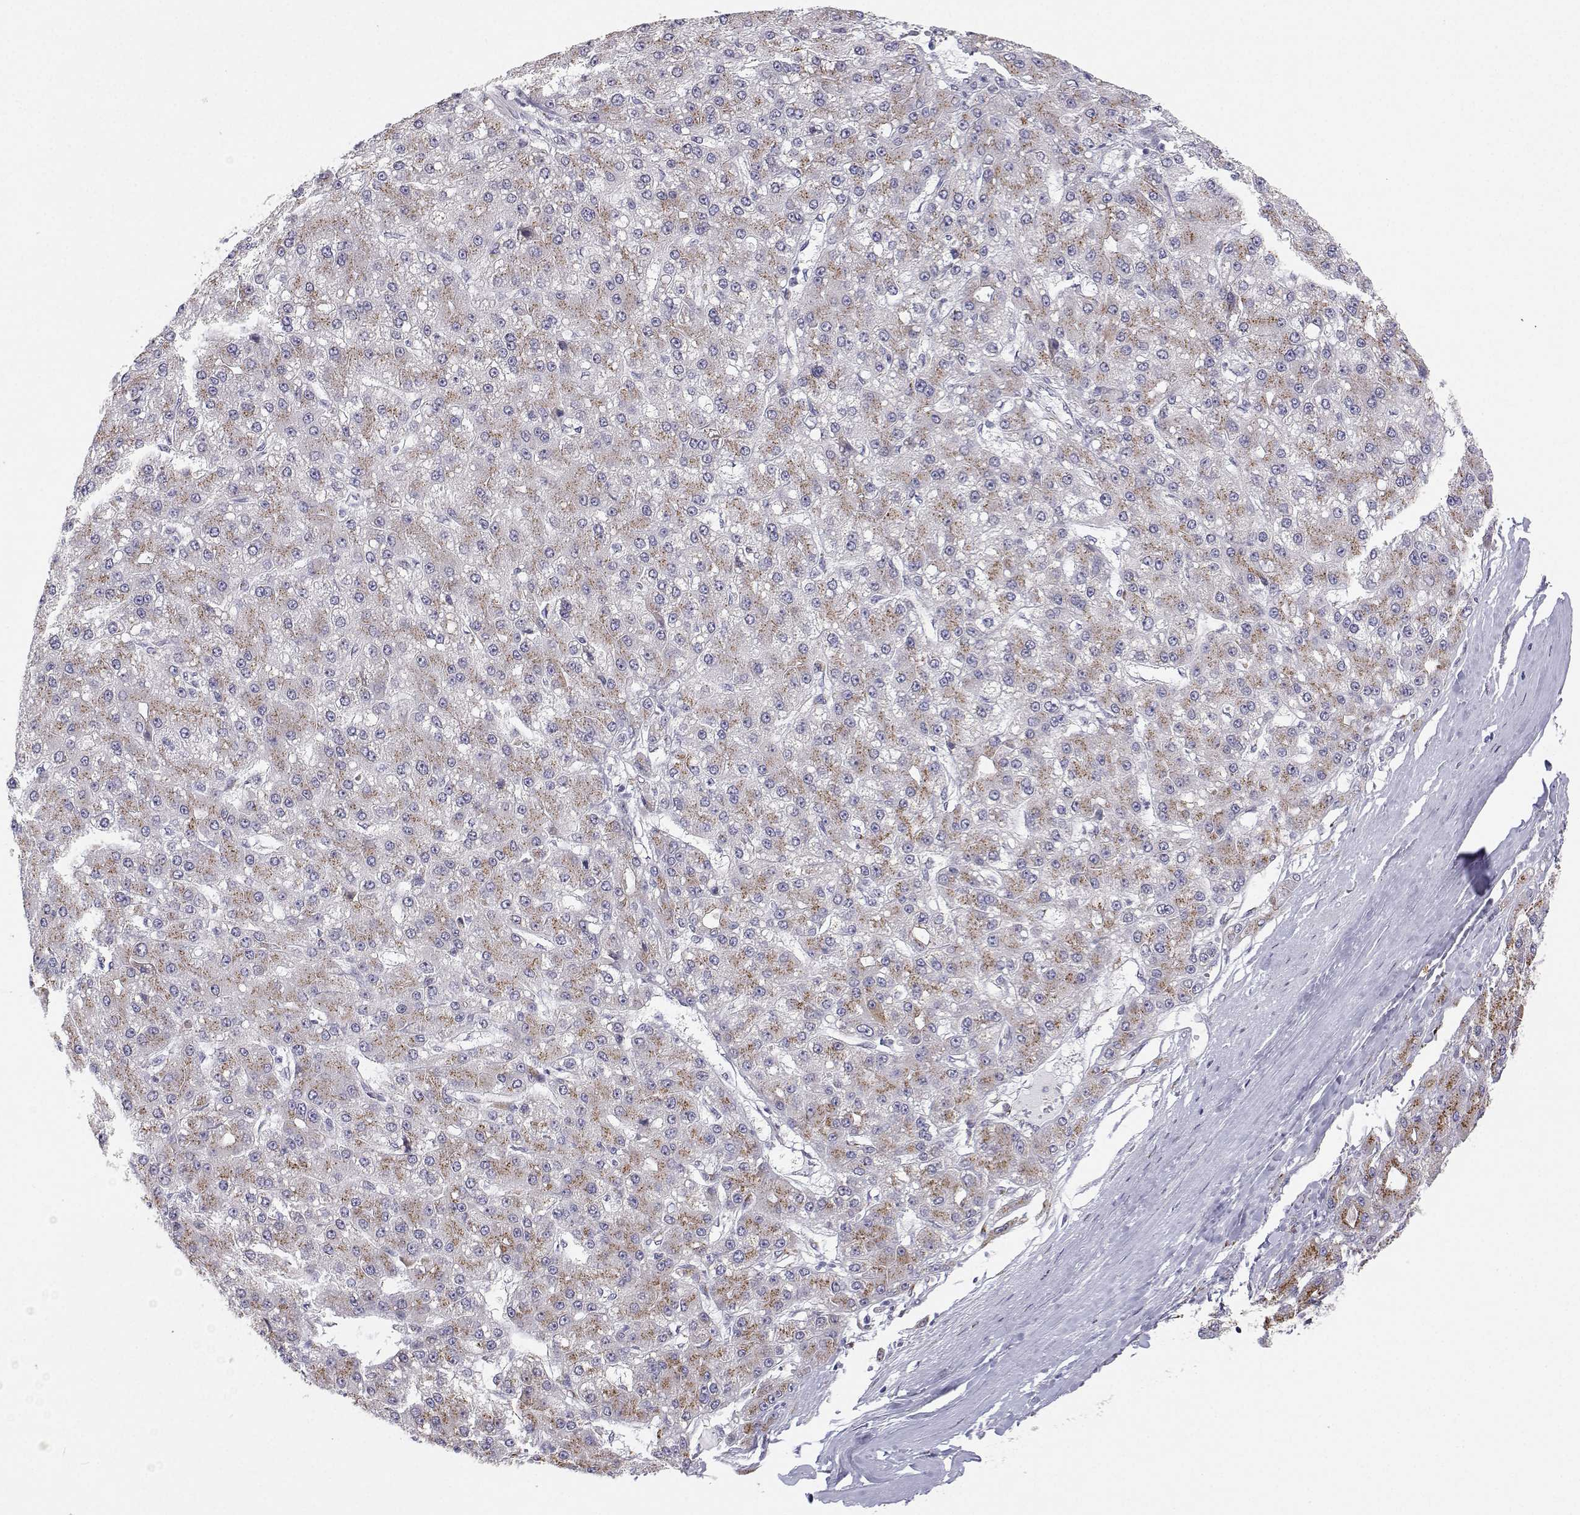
{"staining": {"intensity": "moderate", "quantity": "25%-75%", "location": "cytoplasmic/membranous"}, "tissue": "liver cancer", "cell_type": "Tumor cells", "image_type": "cancer", "snomed": [{"axis": "morphology", "description": "Carcinoma, Hepatocellular, NOS"}, {"axis": "topography", "description": "Liver"}], "caption": "A brown stain labels moderate cytoplasmic/membranous positivity of a protein in liver hepatocellular carcinoma tumor cells. (DAB IHC, brown staining for protein, blue staining for nuclei).", "gene": "STARD13", "patient": {"sex": "male", "age": 67}}